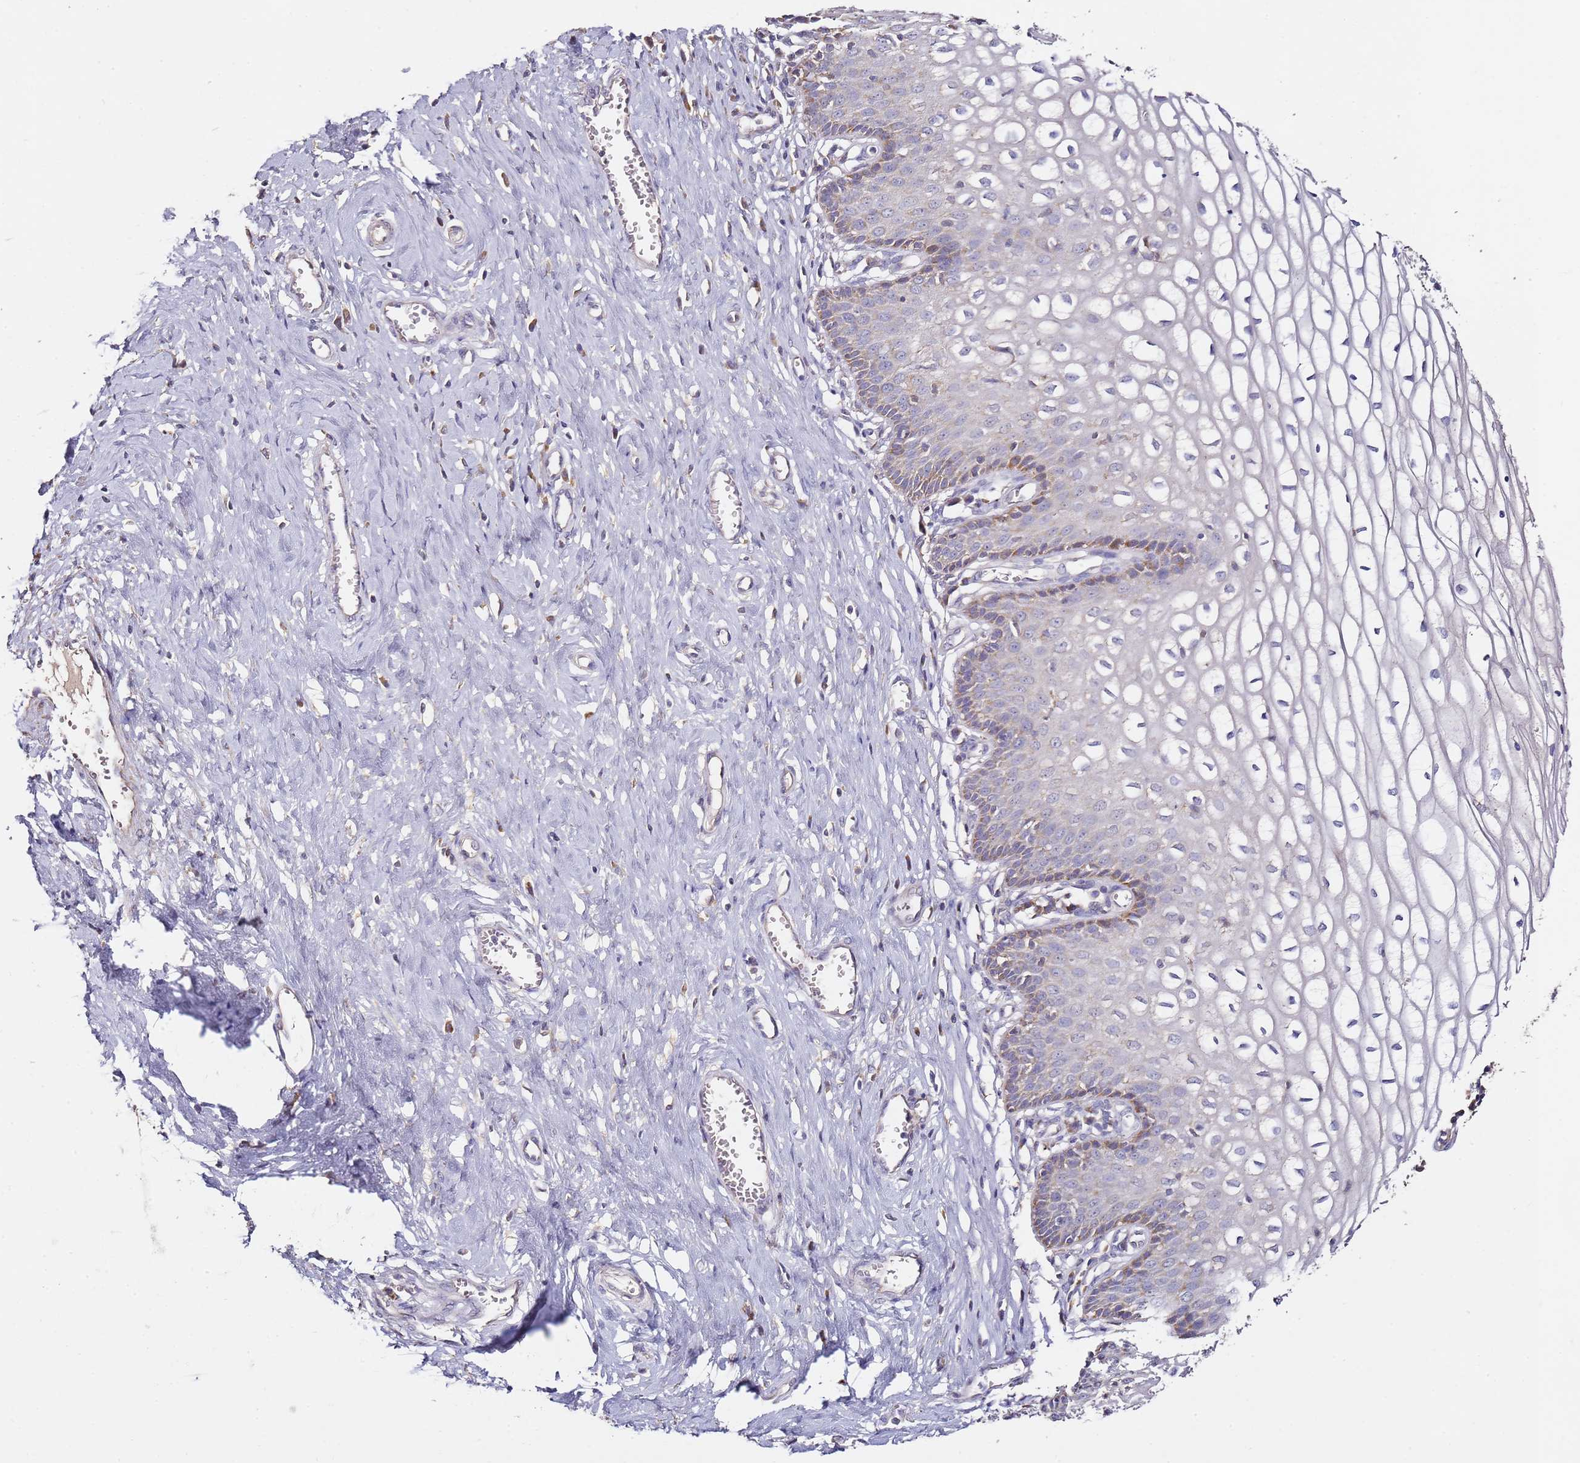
{"staining": {"intensity": "negative", "quantity": "none", "location": "none"}, "tissue": "cervix", "cell_type": "Glandular cells", "image_type": "normal", "snomed": [{"axis": "morphology", "description": "Normal tissue, NOS"}, {"axis": "morphology", "description": "Adenocarcinoma, NOS"}, {"axis": "topography", "description": "Cervix"}], "caption": "Immunohistochemistry (IHC) photomicrograph of unremarkable cervix stained for a protein (brown), which shows no staining in glandular cells. (DAB (3,3'-diaminobenzidine) immunohistochemistry, high magnification).", "gene": "OR2B11", "patient": {"sex": "female", "age": 29}}